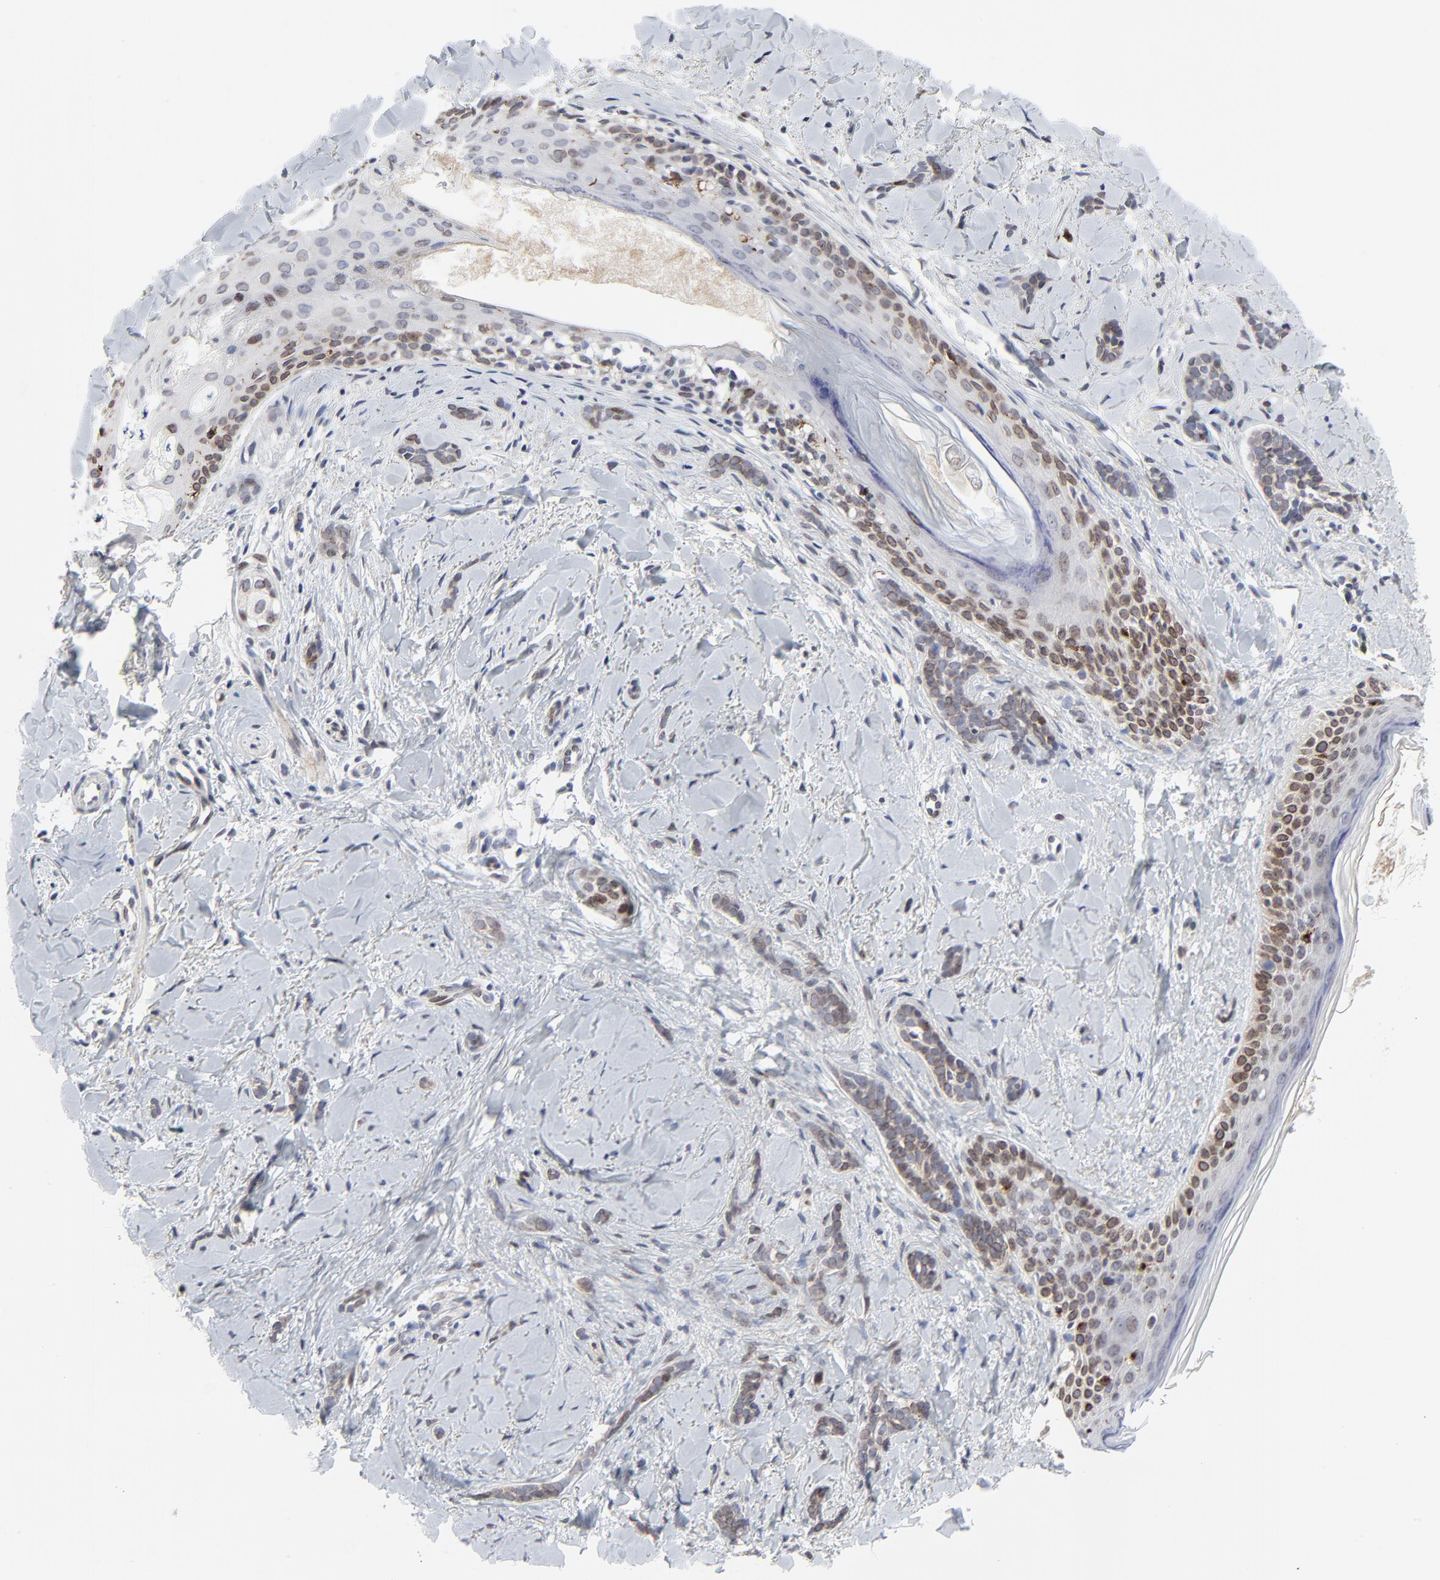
{"staining": {"intensity": "negative", "quantity": "none", "location": "none"}, "tissue": "skin cancer", "cell_type": "Tumor cells", "image_type": "cancer", "snomed": [{"axis": "morphology", "description": "Basal cell carcinoma"}, {"axis": "topography", "description": "Skin"}], "caption": "IHC of skin basal cell carcinoma displays no staining in tumor cells.", "gene": "NLGN3", "patient": {"sex": "female", "age": 37}}